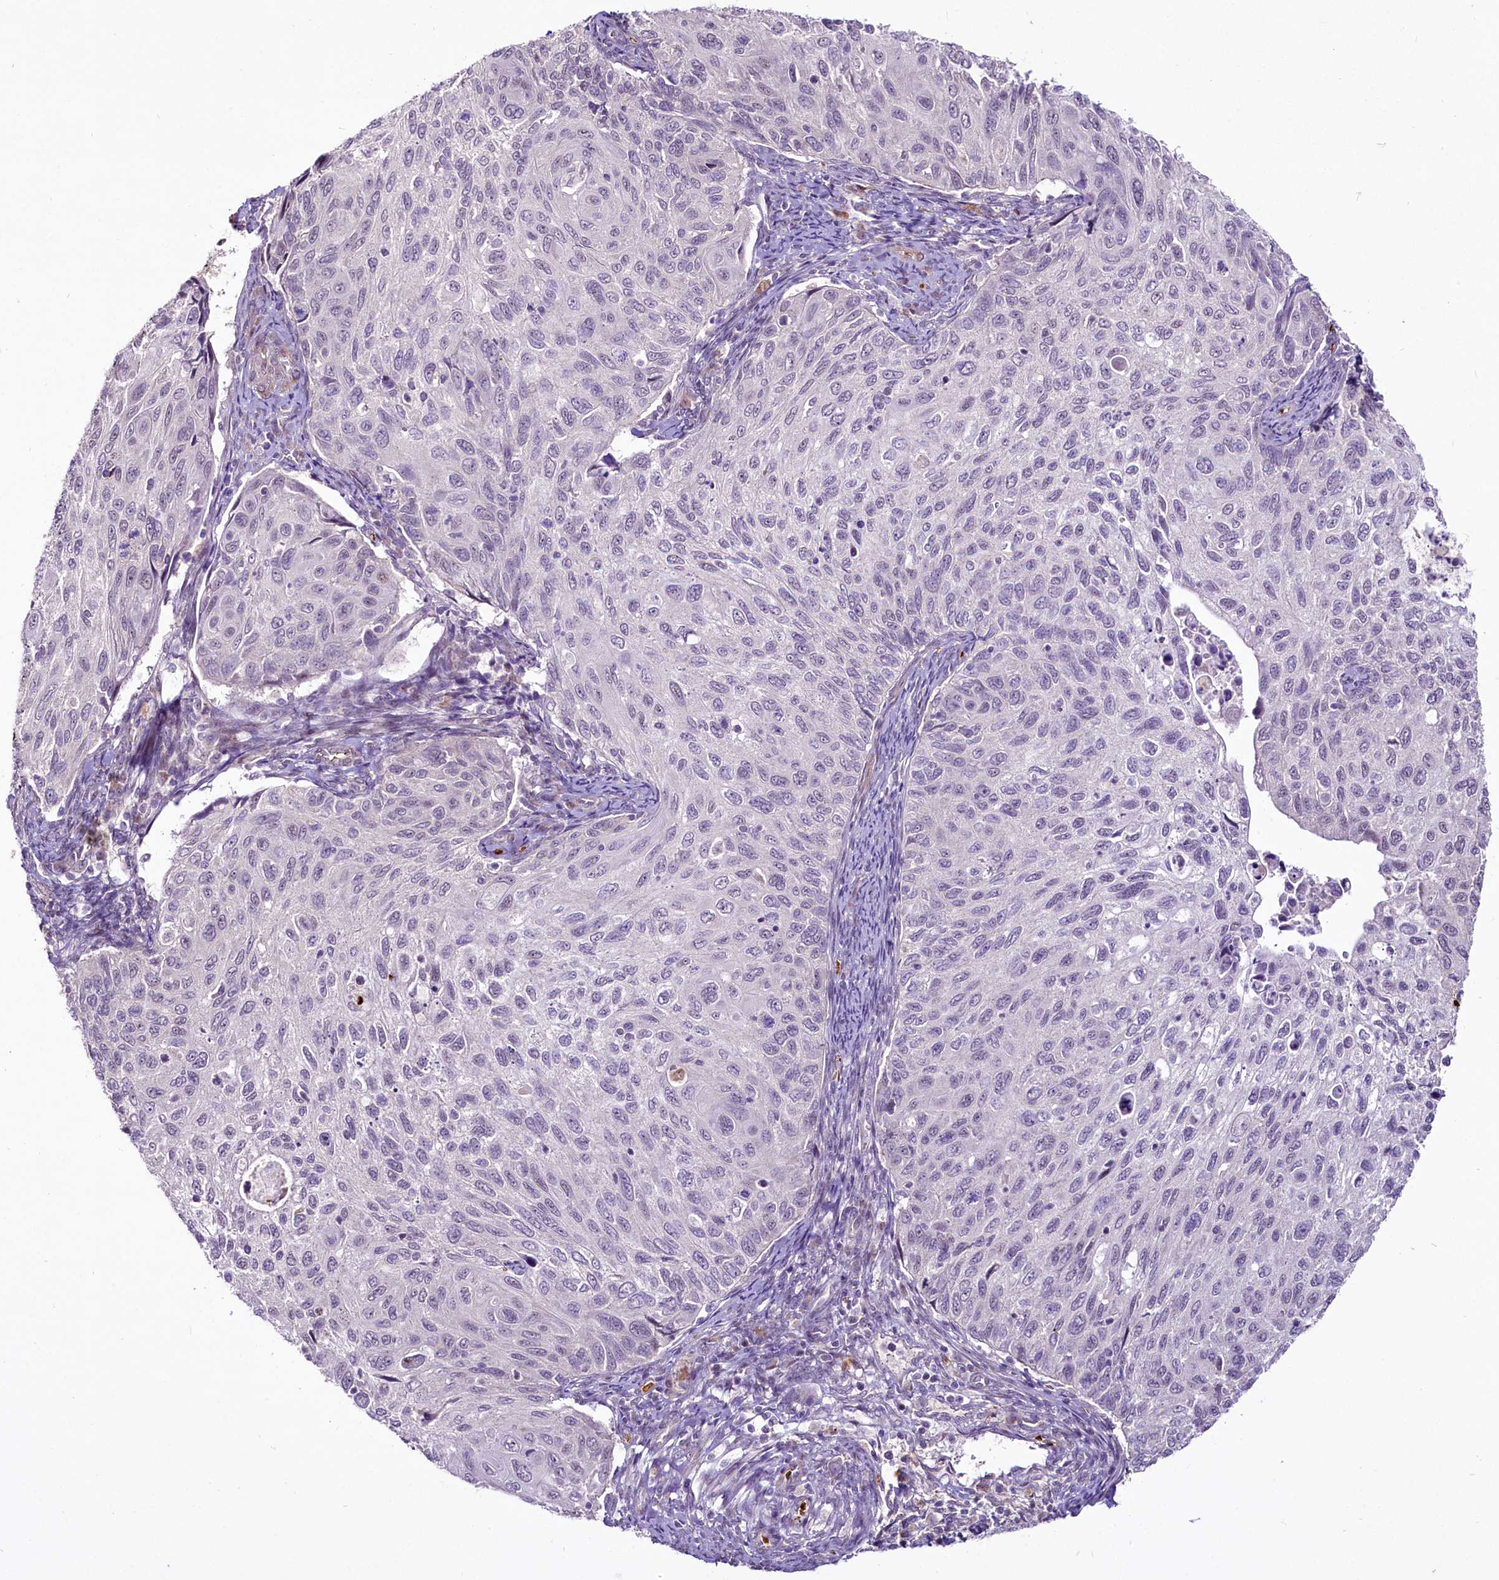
{"staining": {"intensity": "negative", "quantity": "none", "location": "none"}, "tissue": "cervical cancer", "cell_type": "Tumor cells", "image_type": "cancer", "snomed": [{"axis": "morphology", "description": "Squamous cell carcinoma, NOS"}, {"axis": "topography", "description": "Cervix"}], "caption": "IHC of squamous cell carcinoma (cervical) demonstrates no positivity in tumor cells.", "gene": "SUSD3", "patient": {"sex": "female", "age": 70}}